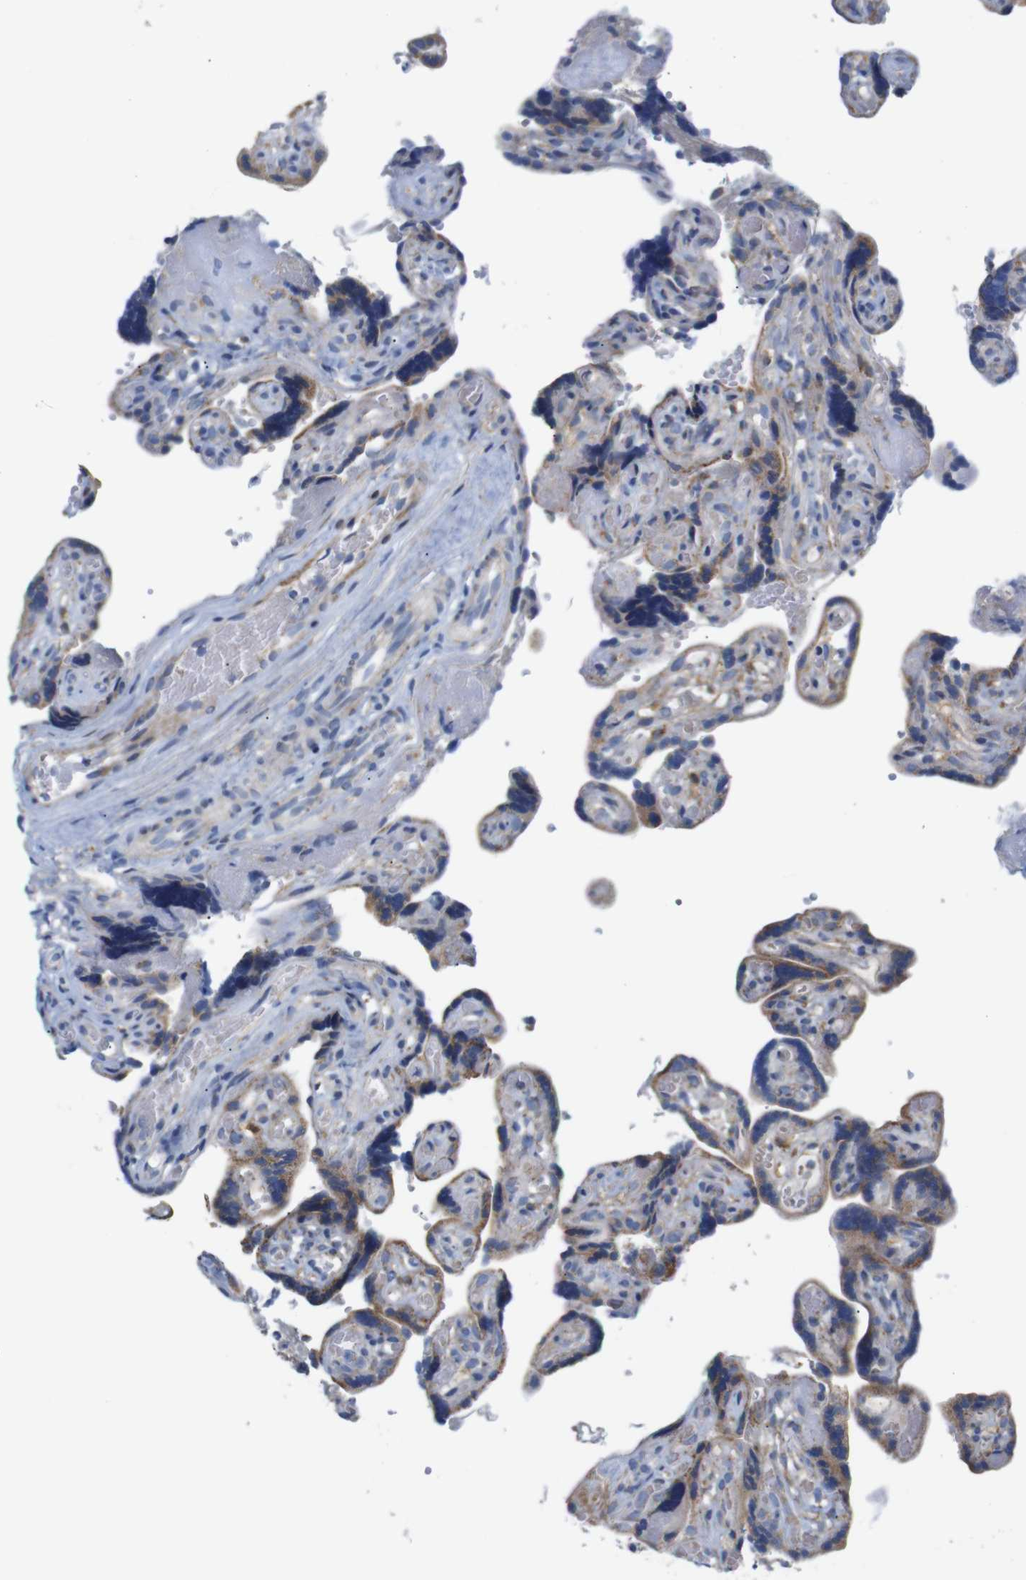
{"staining": {"intensity": "moderate", "quantity": ">75%", "location": "cytoplasmic/membranous"}, "tissue": "placenta", "cell_type": "Decidual cells", "image_type": "normal", "snomed": [{"axis": "morphology", "description": "Normal tissue, NOS"}, {"axis": "topography", "description": "Placenta"}], "caption": "Protein staining exhibits moderate cytoplasmic/membranous positivity in about >75% of decidual cells in unremarkable placenta.", "gene": "FAM171B", "patient": {"sex": "female", "age": 30}}